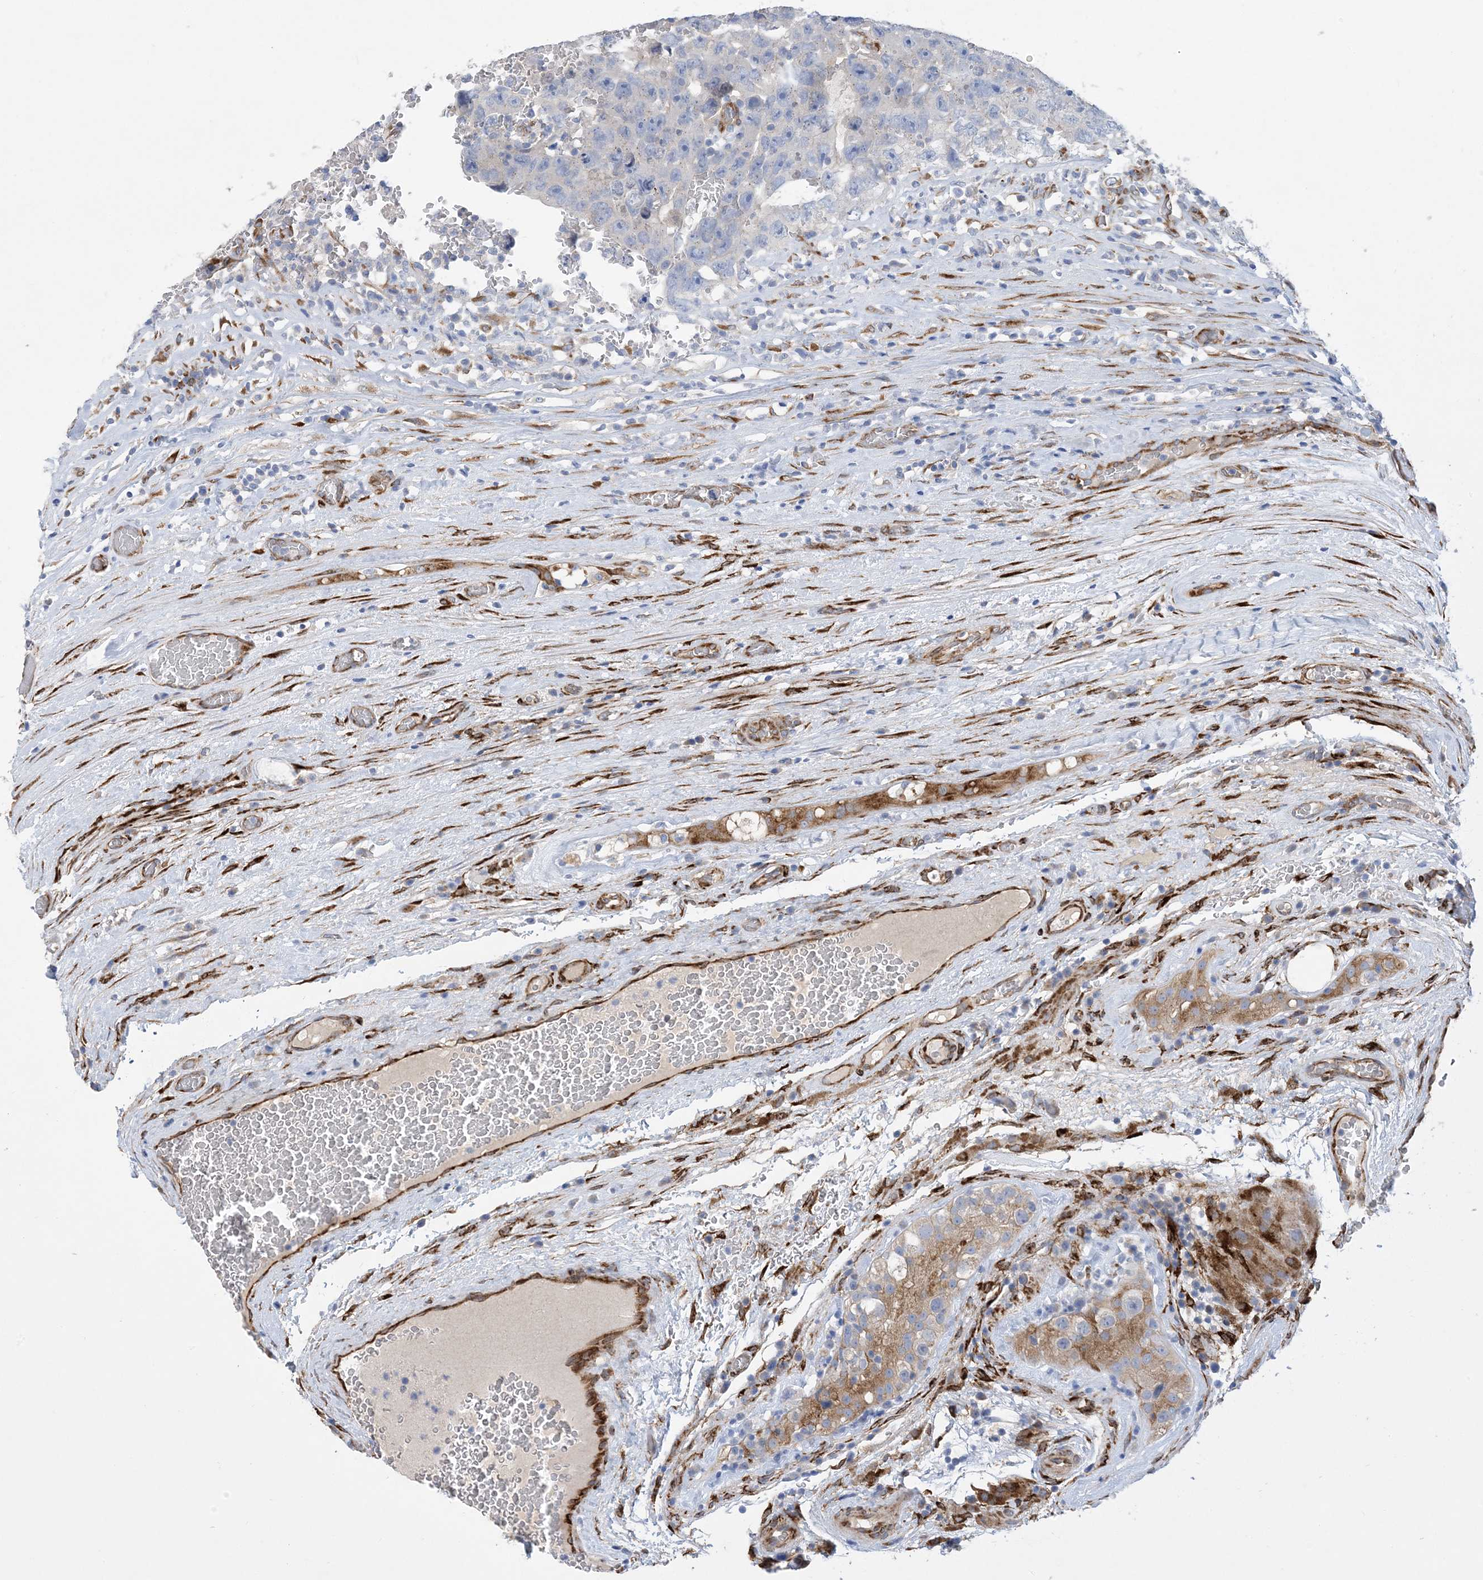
{"staining": {"intensity": "negative", "quantity": "none", "location": "none"}, "tissue": "testis cancer", "cell_type": "Tumor cells", "image_type": "cancer", "snomed": [{"axis": "morphology", "description": "Carcinoma, Embryonal, NOS"}, {"axis": "topography", "description": "Testis"}], "caption": "Tumor cells show no significant protein positivity in embryonal carcinoma (testis).", "gene": "RBMS3", "patient": {"sex": "male", "age": 26}}